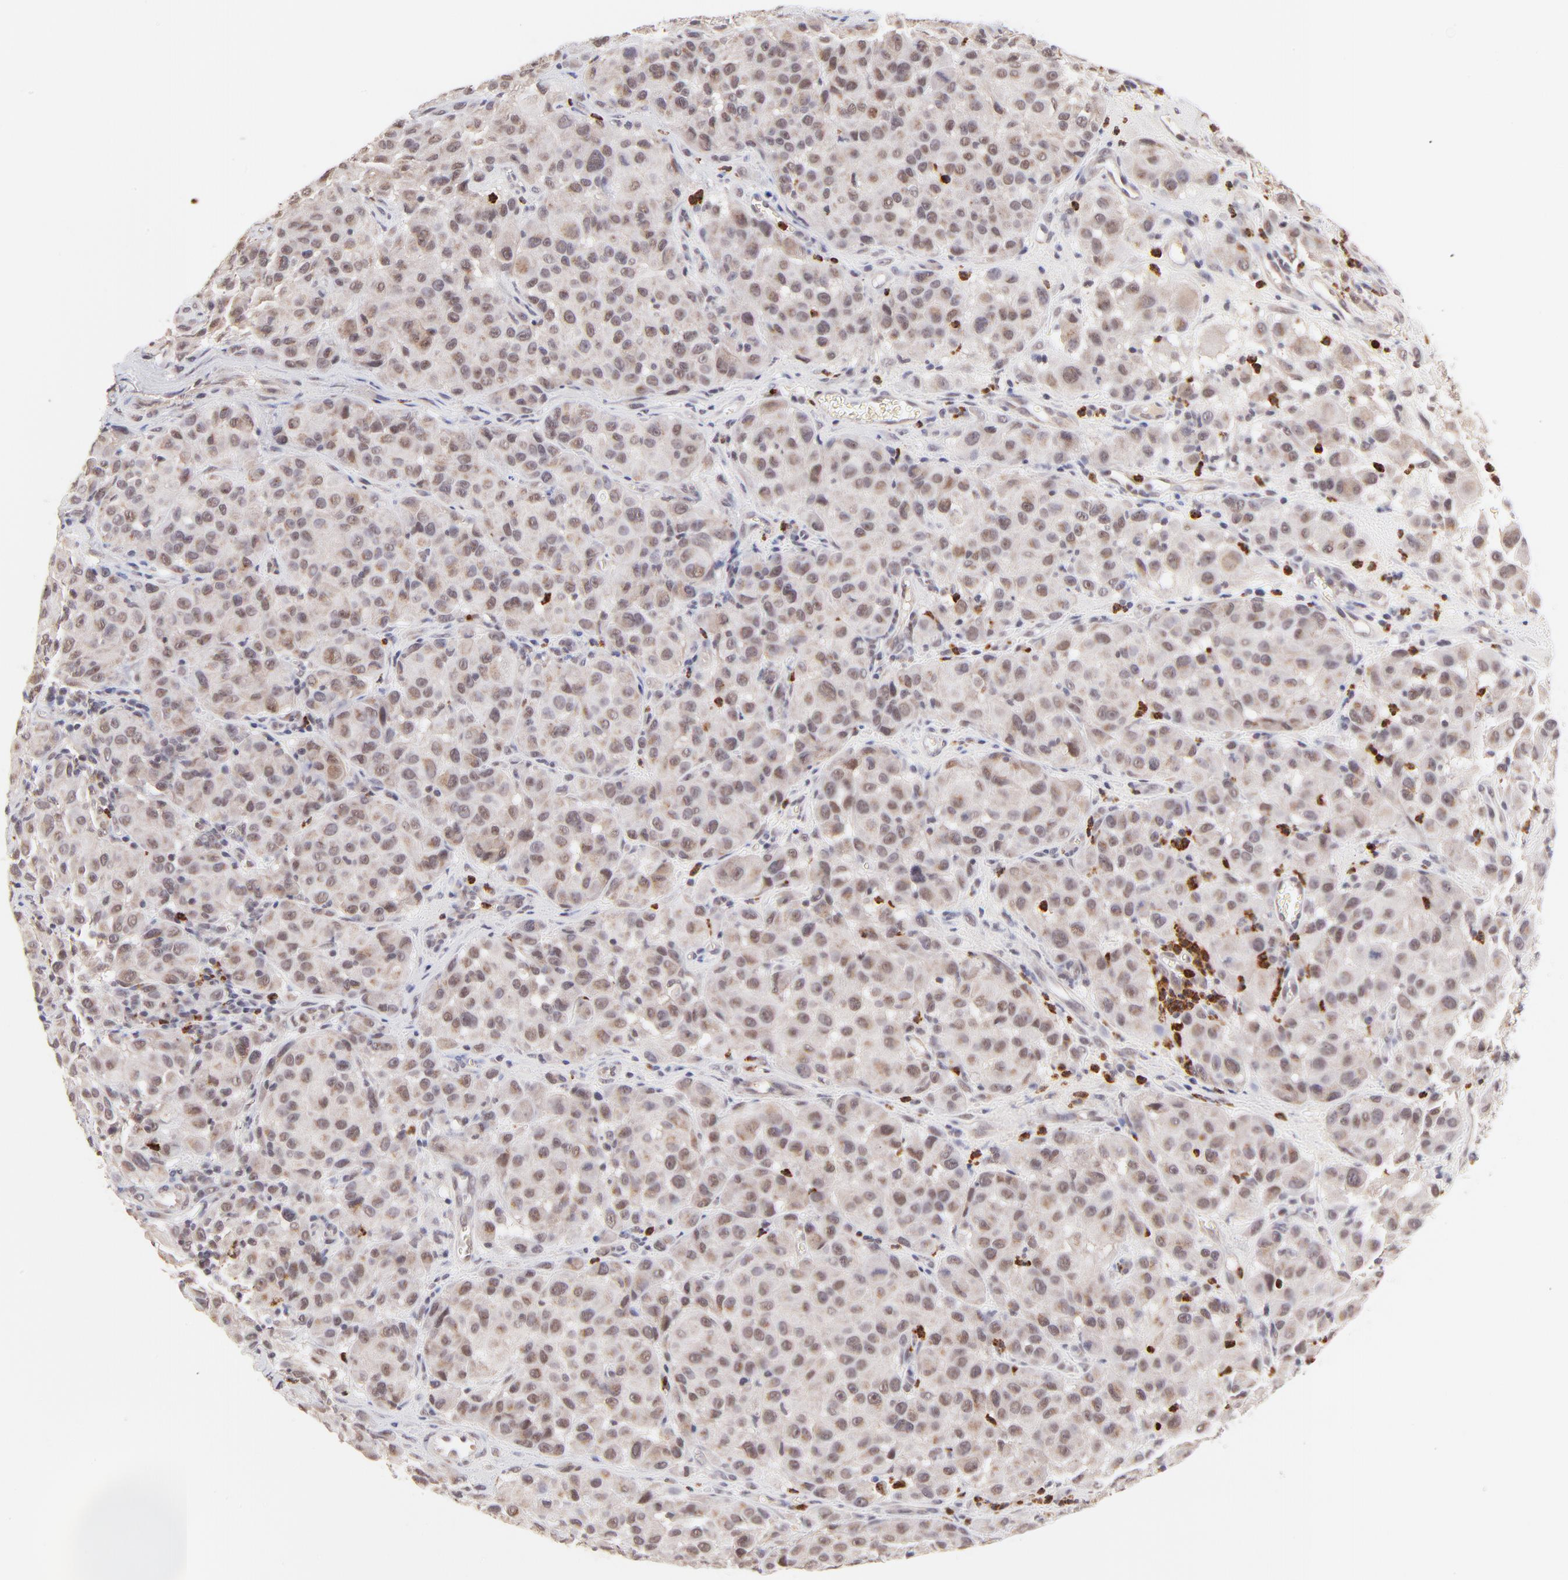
{"staining": {"intensity": "weak", "quantity": "25%-75%", "location": "nuclear"}, "tissue": "melanoma", "cell_type": "Tumor cells", "image_type": "cancer", "snomed": [{"axis": "morphology", "description": "Malignant melanoma, NOS"}, {"axis": "topography", "description": "Skin"}], "caption": "Immunohistochemistry (IHC) image of neoplastic tissue: melanoma stained using immunohistochemistry (IHC) demonstrates low levels of weak protein expression localized specifically in the nuclear of tumor cells, appearing as a nuclear brown color.", "gene": "MED12", "patient": {"sex": "female", "age": 21}}